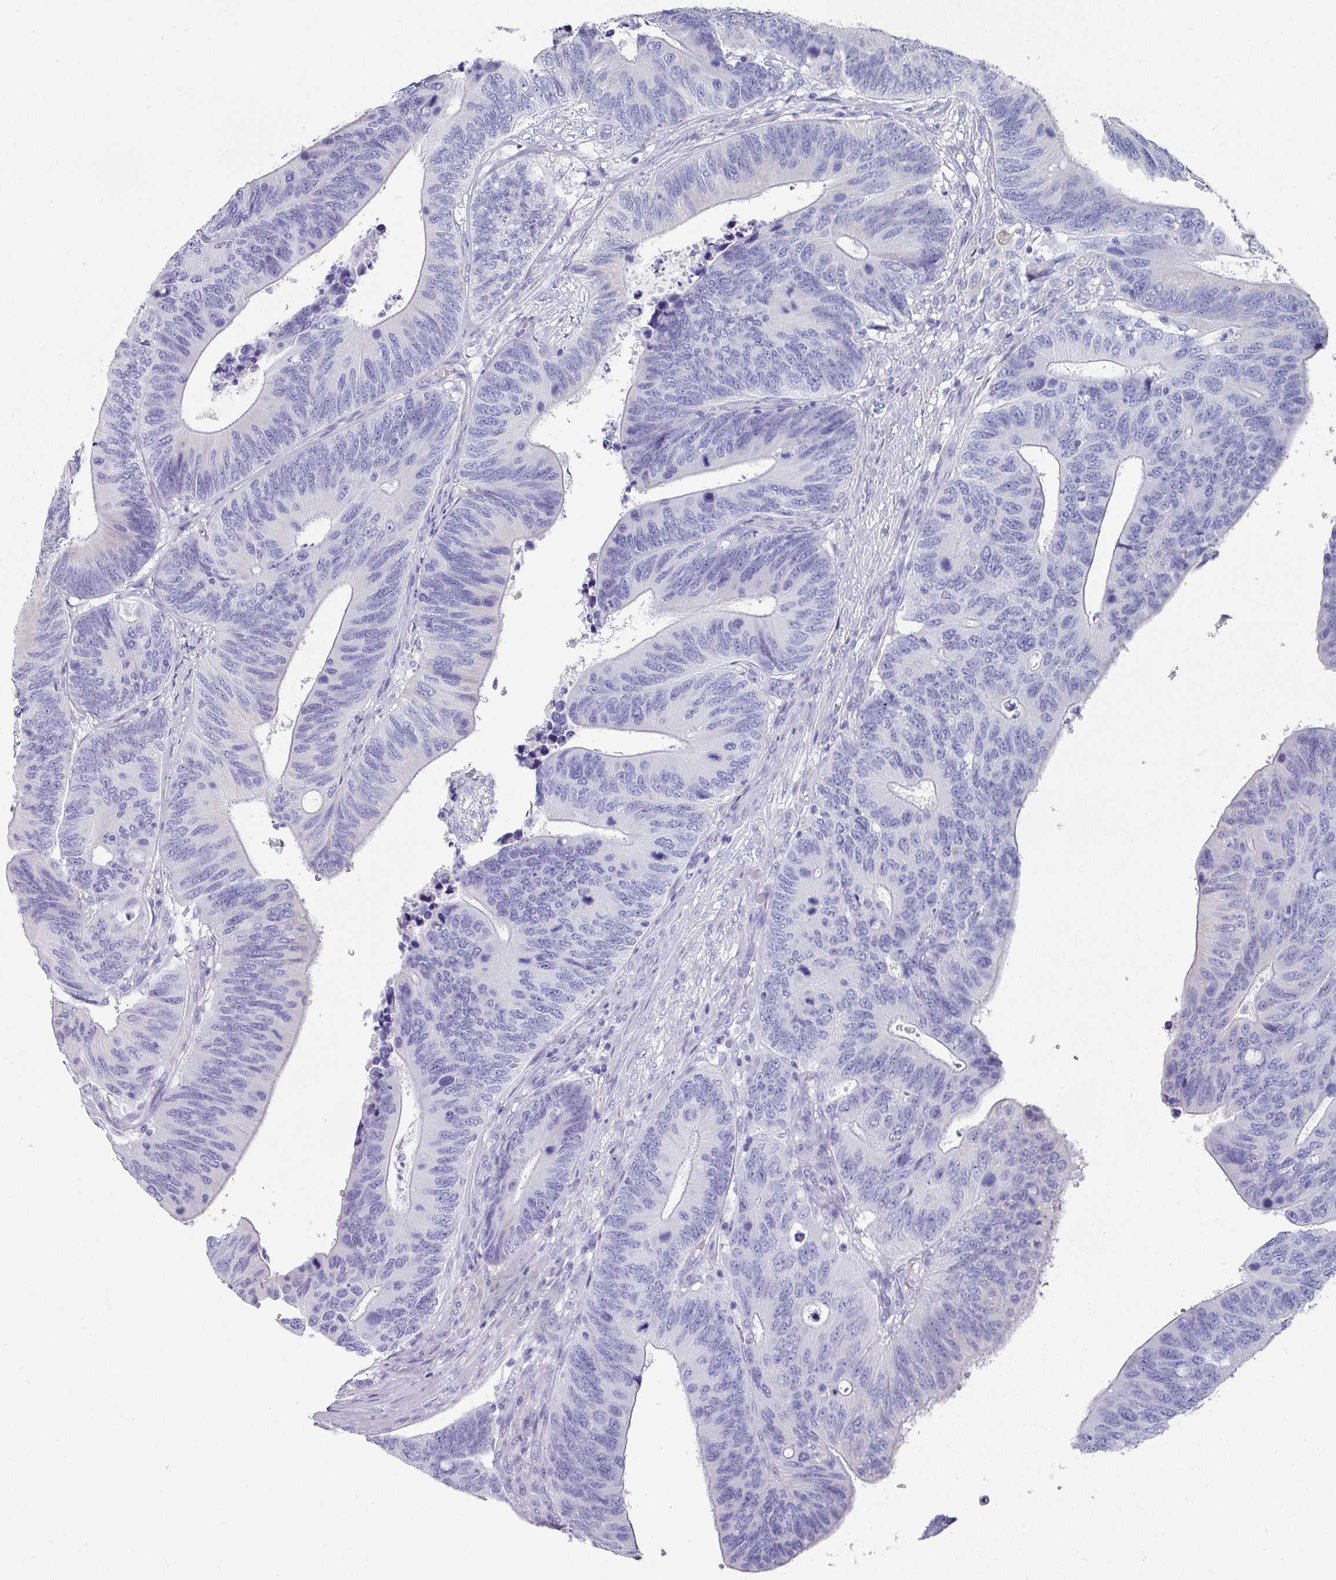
{"staining": {"intensity": "negative", "quantity": "none", "location": "none"}, "tissue": "colorectal cancer", "cell_type": "Tumor cells", "image_type": "cancer", "snomed": [{"axis": "morphology", "description": "Adenocarcinoma, NOS"}, {"axis": "topography", "description": "Colon"}], "caption": "Immunohistochemistry of colorectal cancer shows no expression in tumor cells.", "gene": "SETBP1", "patient": {"sex": "male", "age": 87}}